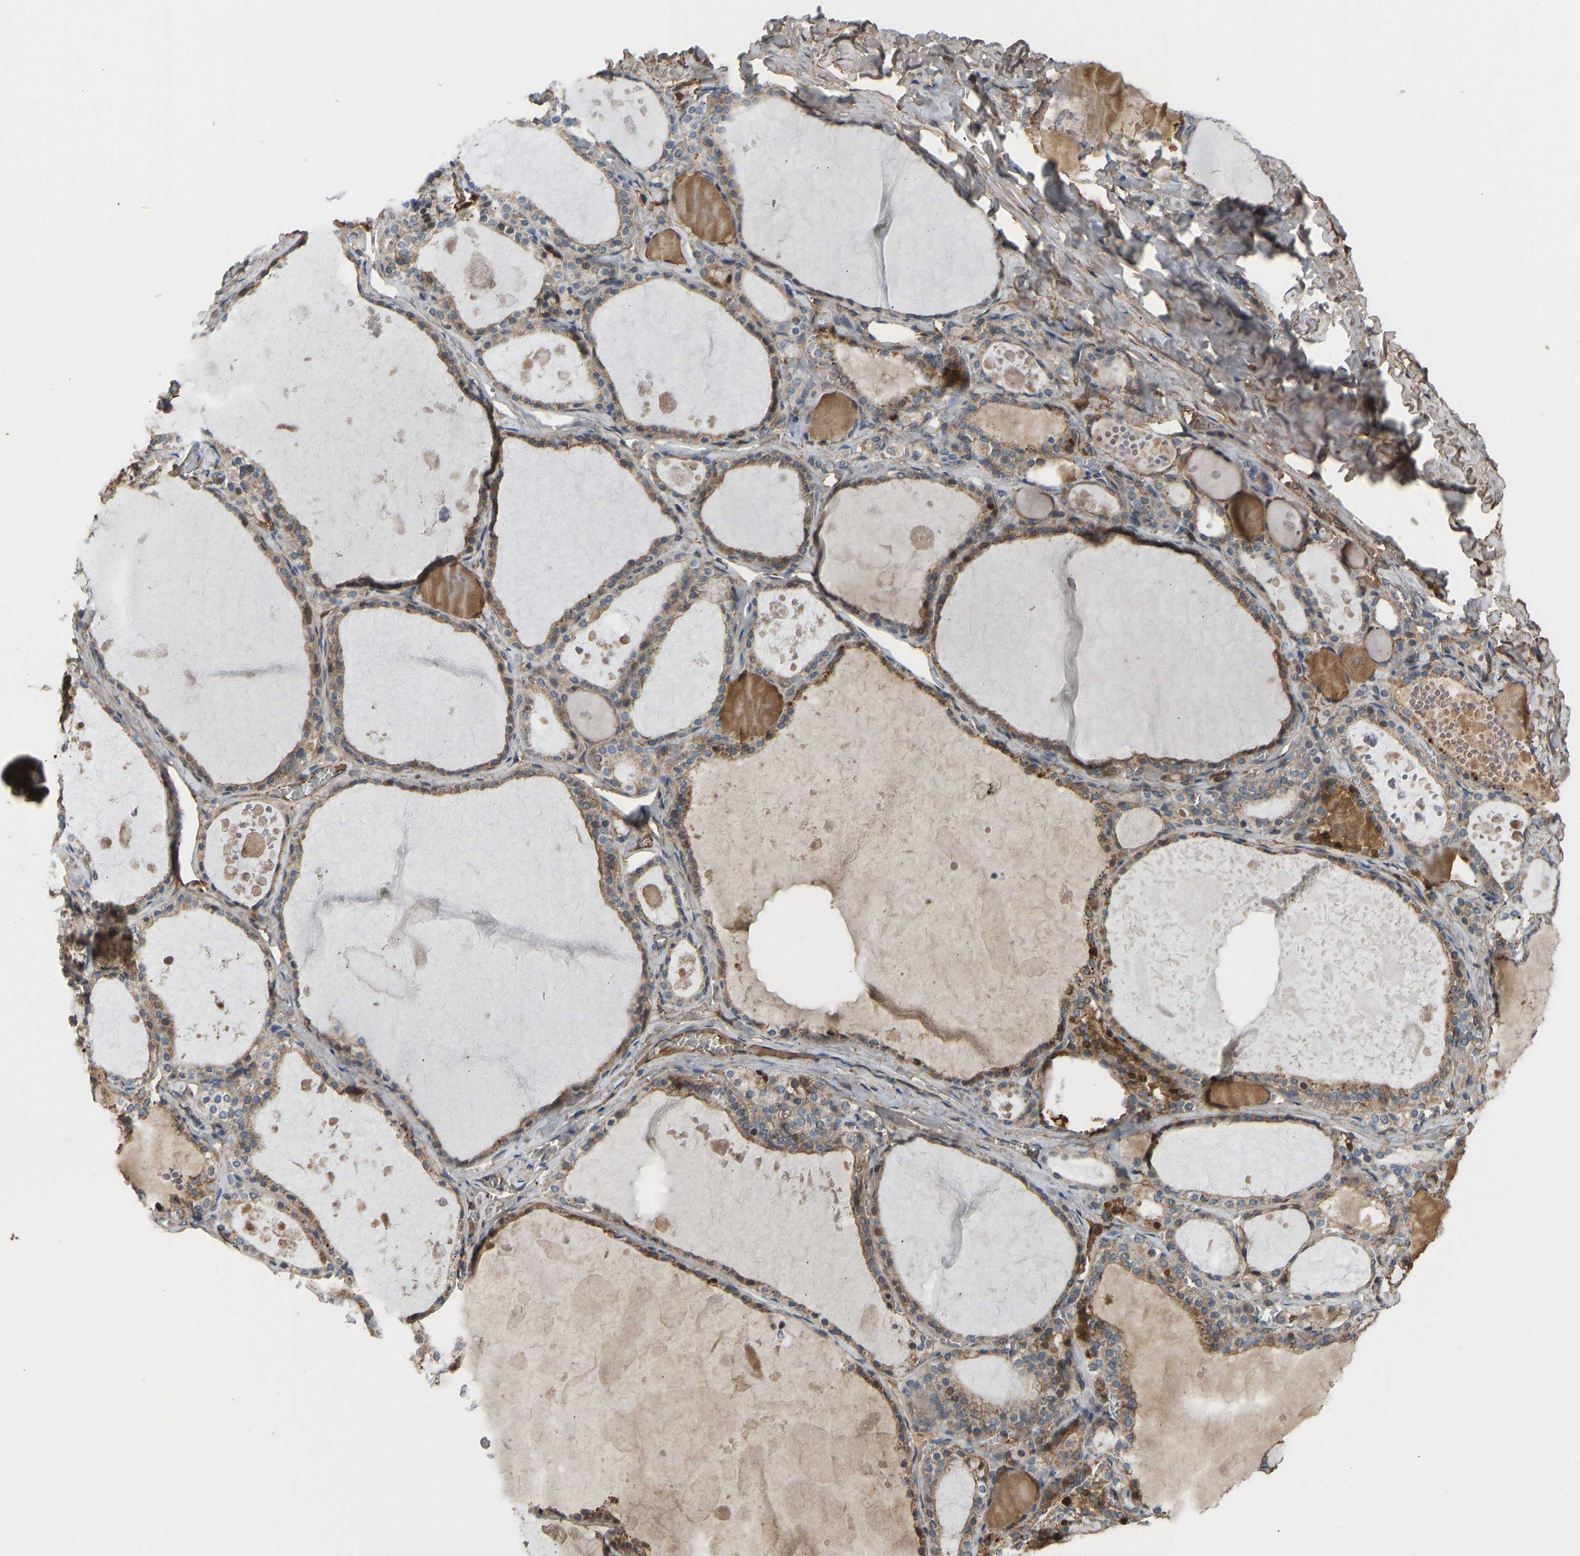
{"staining": {"intensity": "moderate", "quantity": ">75%", "location": "cytoplasmic/membranous"}, "tissue": "thyroid gland", "cell_type": "Glandular cells", "image_type": "normal", "snomed": [{"axis": "morphology", "description": "Normal tissue, NOS"}, {"axis": "topography", "description": "Thyroid gland"}], "caption": "Immunohistochemical staining of unremarkable human thyroid gland displays >75% levels of moderate cytoplasmic/membranous protein expression in about >75% of glandular cells. The protein of interest is stained brown, and the nuclei are stained in blue (DAB (3,3'-diaminobenzidine) IHC with brightfield microscopy, high magnification).", "gene": "VCPKMT", "patient": {"sex": "male", "age": 56}}